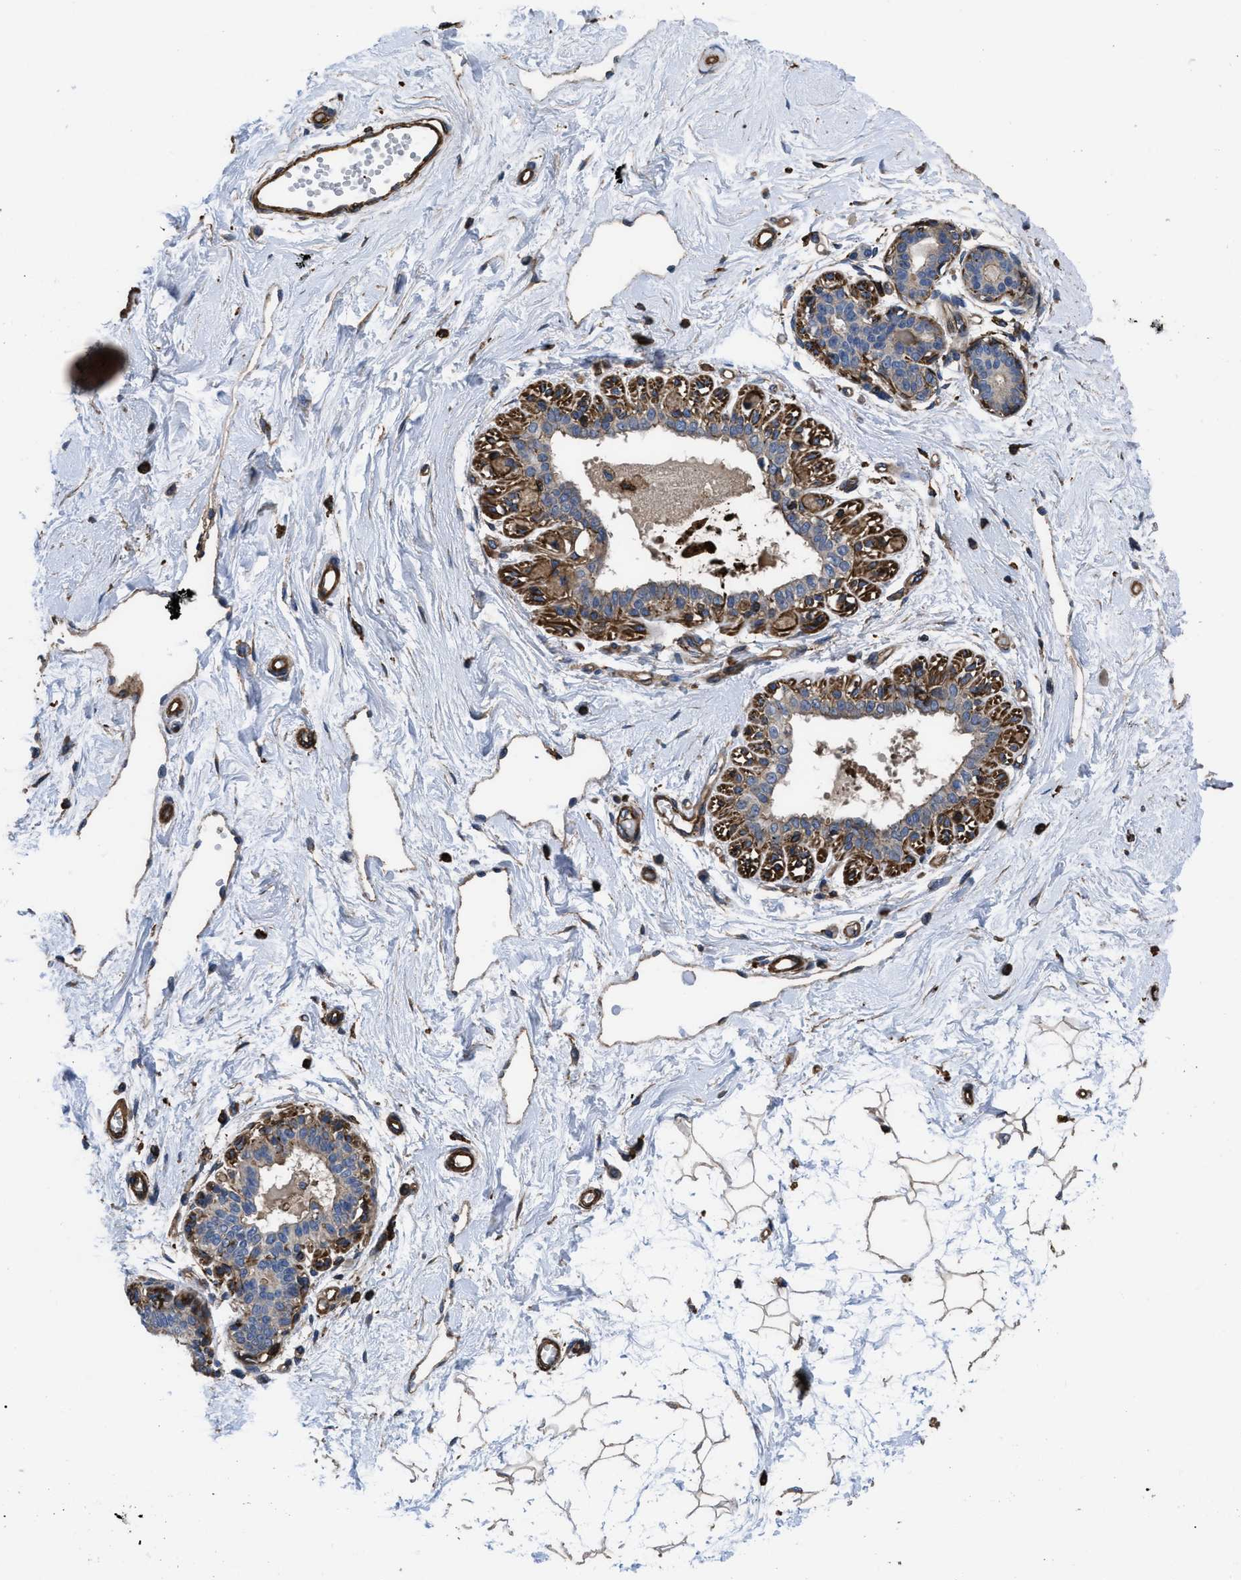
{"staining": {"intensity": "moderate", "quantity": ">75%", "location": "cytoplasmic/membranous"}, "tissue": "breast", "cell_type": "Adipocytes", "image_type": "normal", "snomed": [{"axis": "morphology", "description": "Normal tissue, NOS"}, {"axis": "topography", "description": "Breast"}], "caption": "Adipocytes exhibit moderate cytoplasmic/membranous positivity in approximately >75% of cells in benign breast.", "gene": "SCUBE2", "patient": {"sex": "female", "age": 45}}